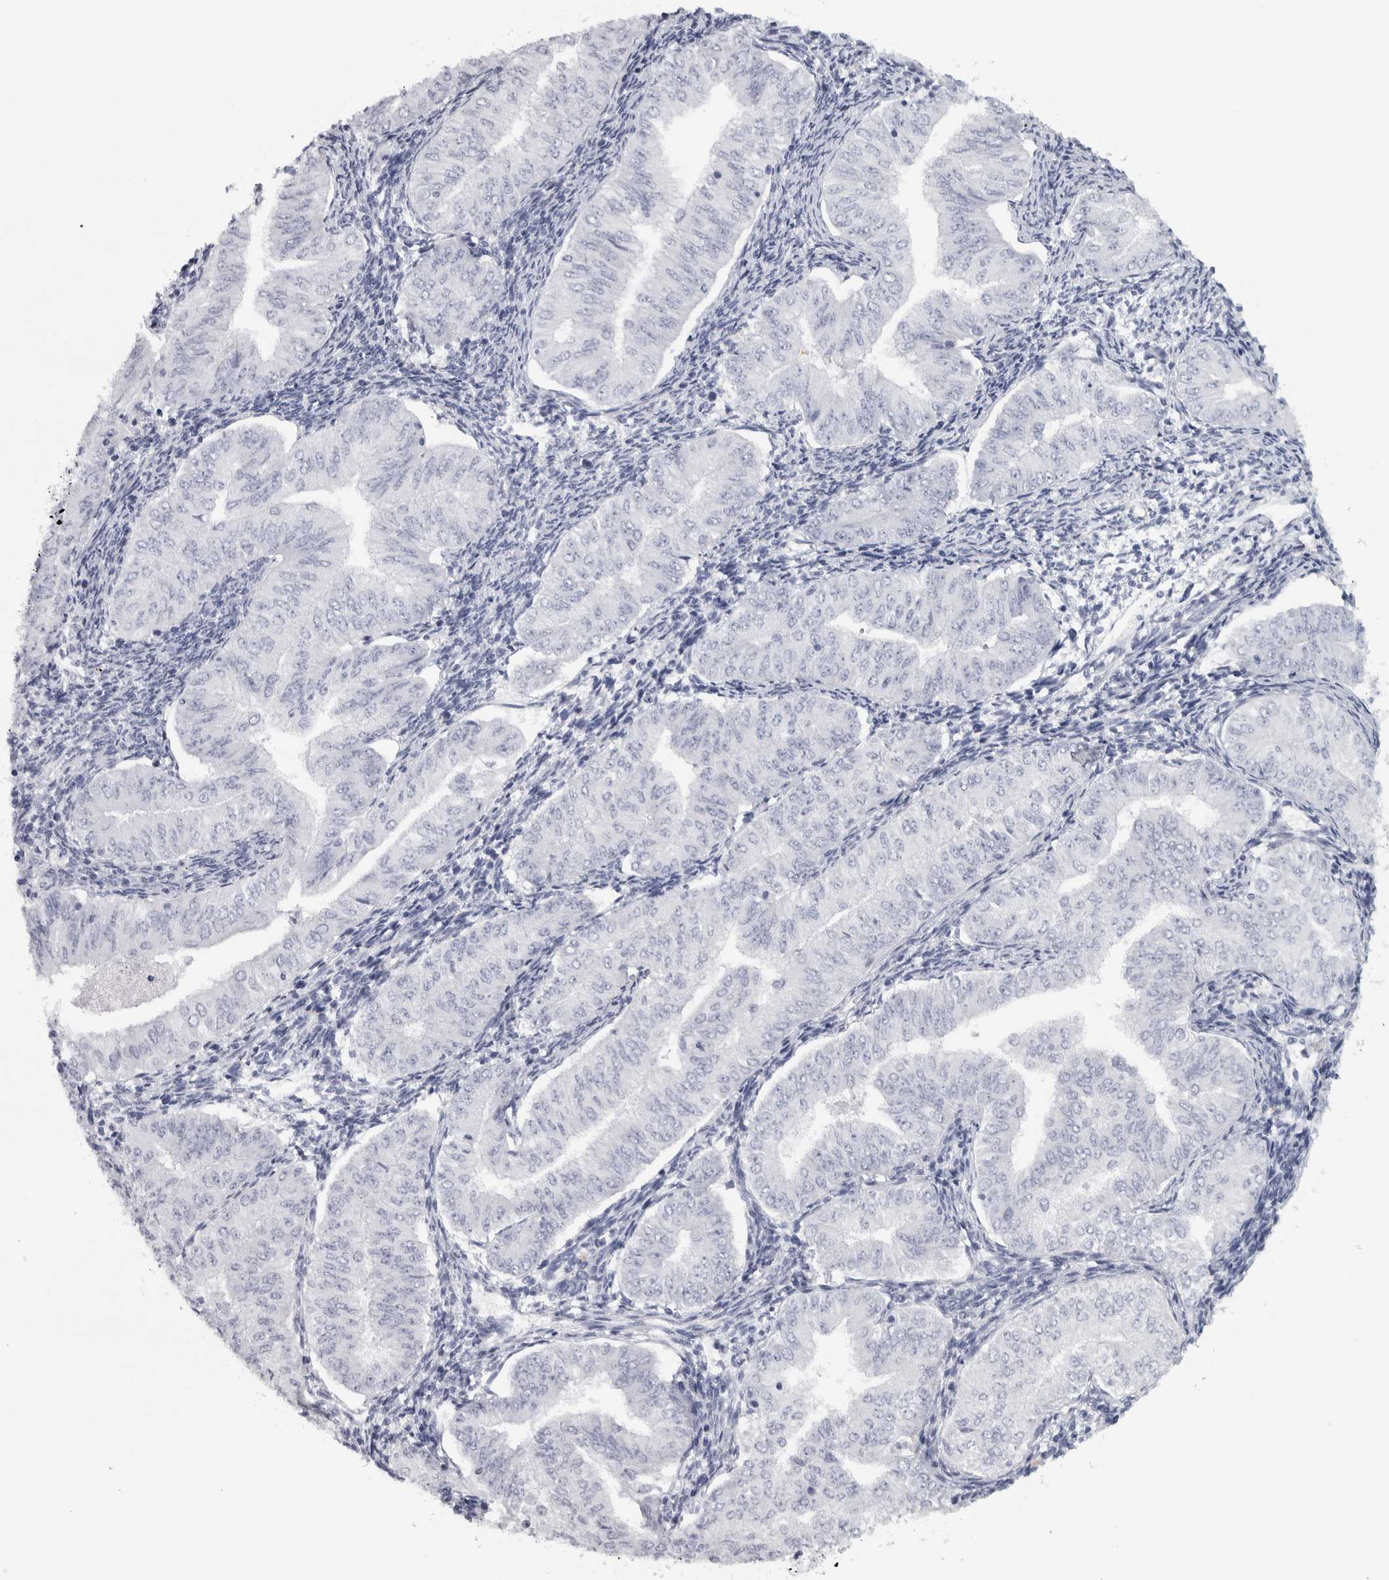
{"staining": {"intensity": "negative", "quantity": "none", "location": "none"}, "tissue": "endometrial cancer", "cell_type": "Tumor cells", "image_type": "cancer", "snomed": [{"axis": "morphology", "description": "Normal tissue, NOS"}, {"axis": "morphology", "description": "Adenocarcinoma, NOS"}, {"axis": "topography", "description": "Endometrium"}], "caption": "Immunohistochemistry photomicrograph of human endometrial adenocarcinoma stained for a protein (brown), which demonstrates no expression in tumor cells.", "gene": "NECAB1", "patient": {"sex": "female", "age": 53}}